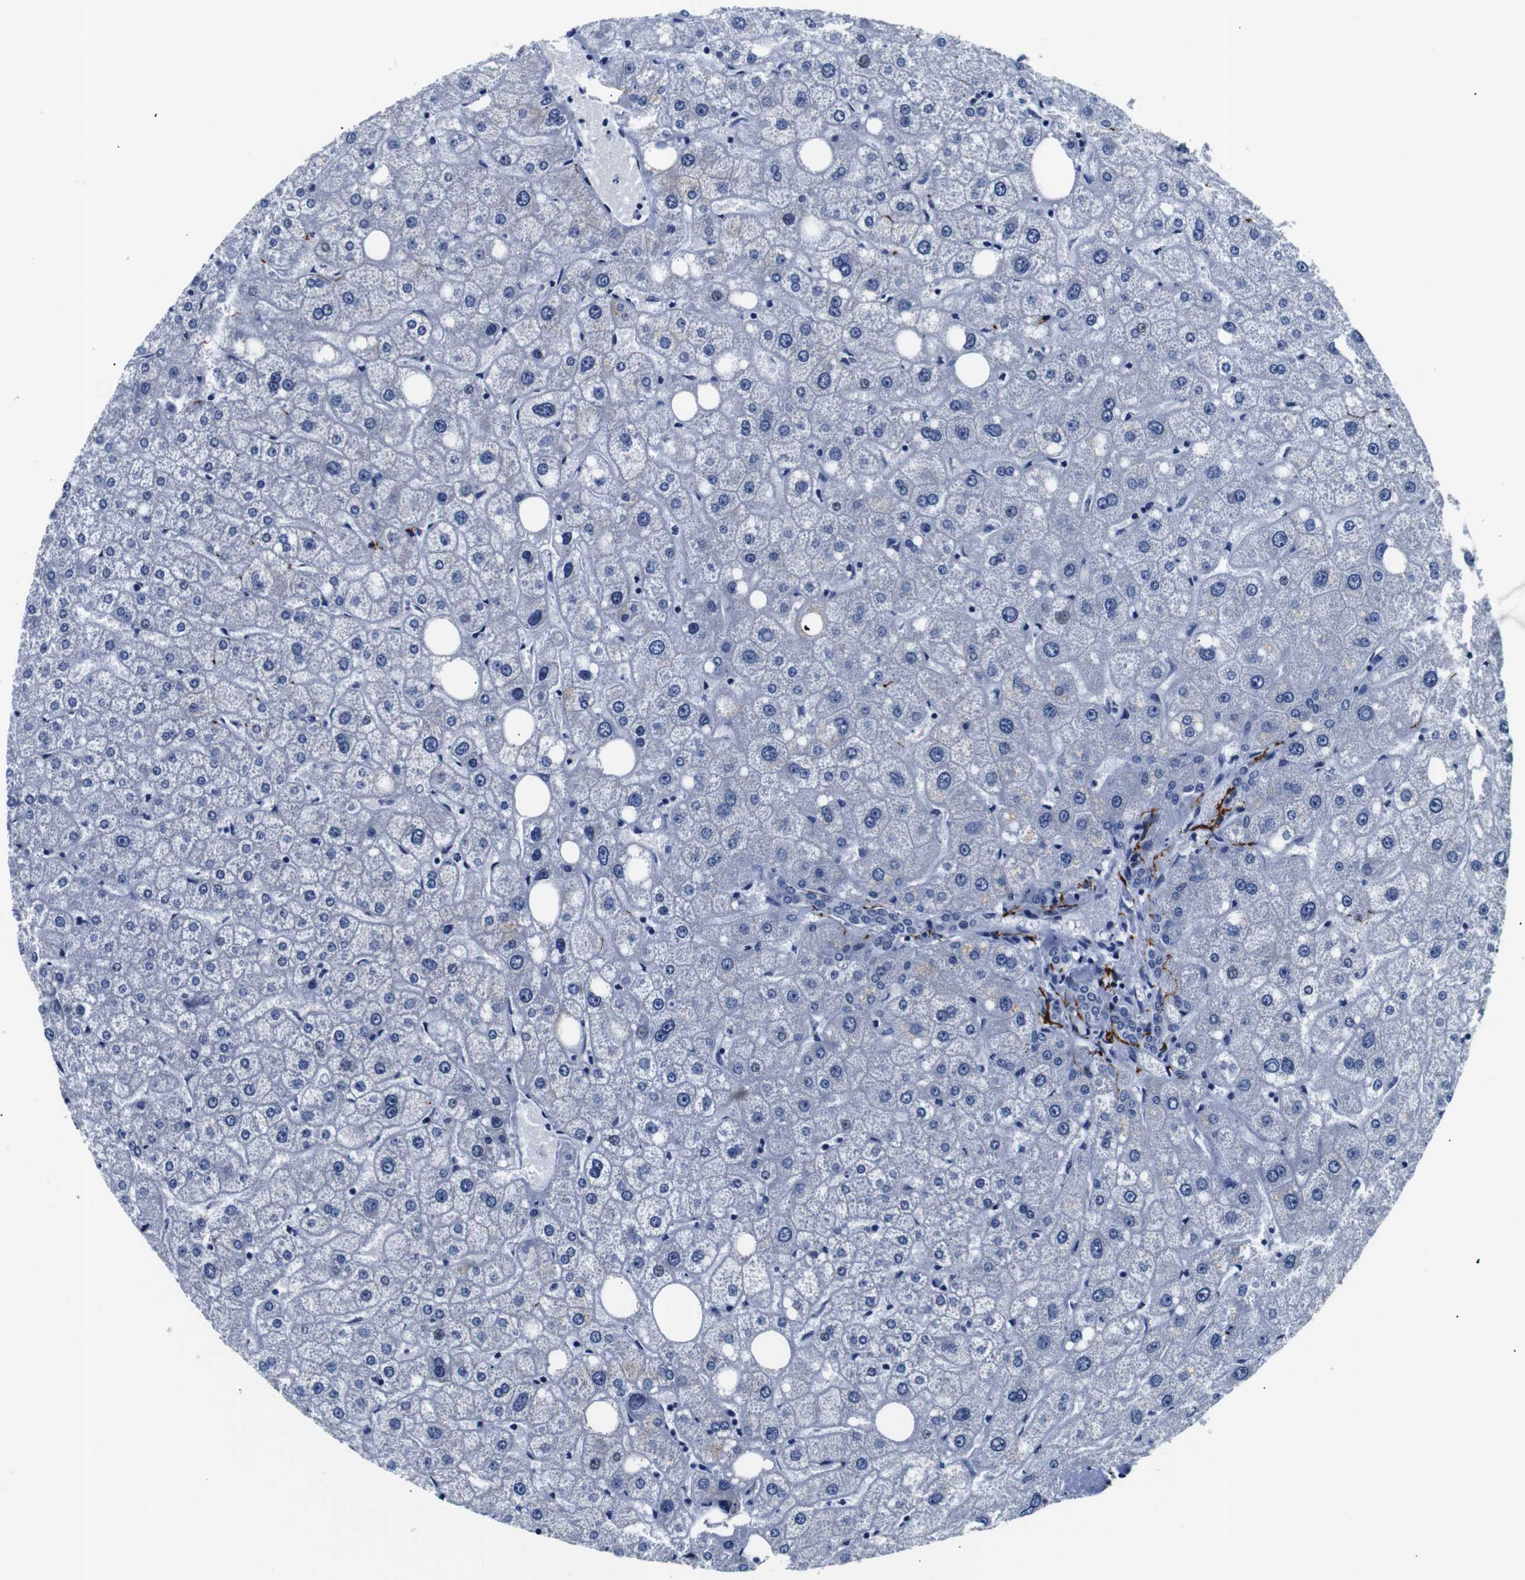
{"staining": {"intensity": "negative", "quantity": "none", "location": "none"}, "tissue": "liver", "cell_type": "Cholangiocytes", "image_type": "normal", "snomed": [{"axis": "morphology", "description": "Normal tissue, NOS"}, {"axis": "topography", "description": "Liver"}], "caption": "This is a image of immunohistochemistry (IHC) staining of unremarkable liver, which shows no positivity in cholangiocytes.", "gene": "GAP43", "patient": {"sex": "male", "age": 73}}